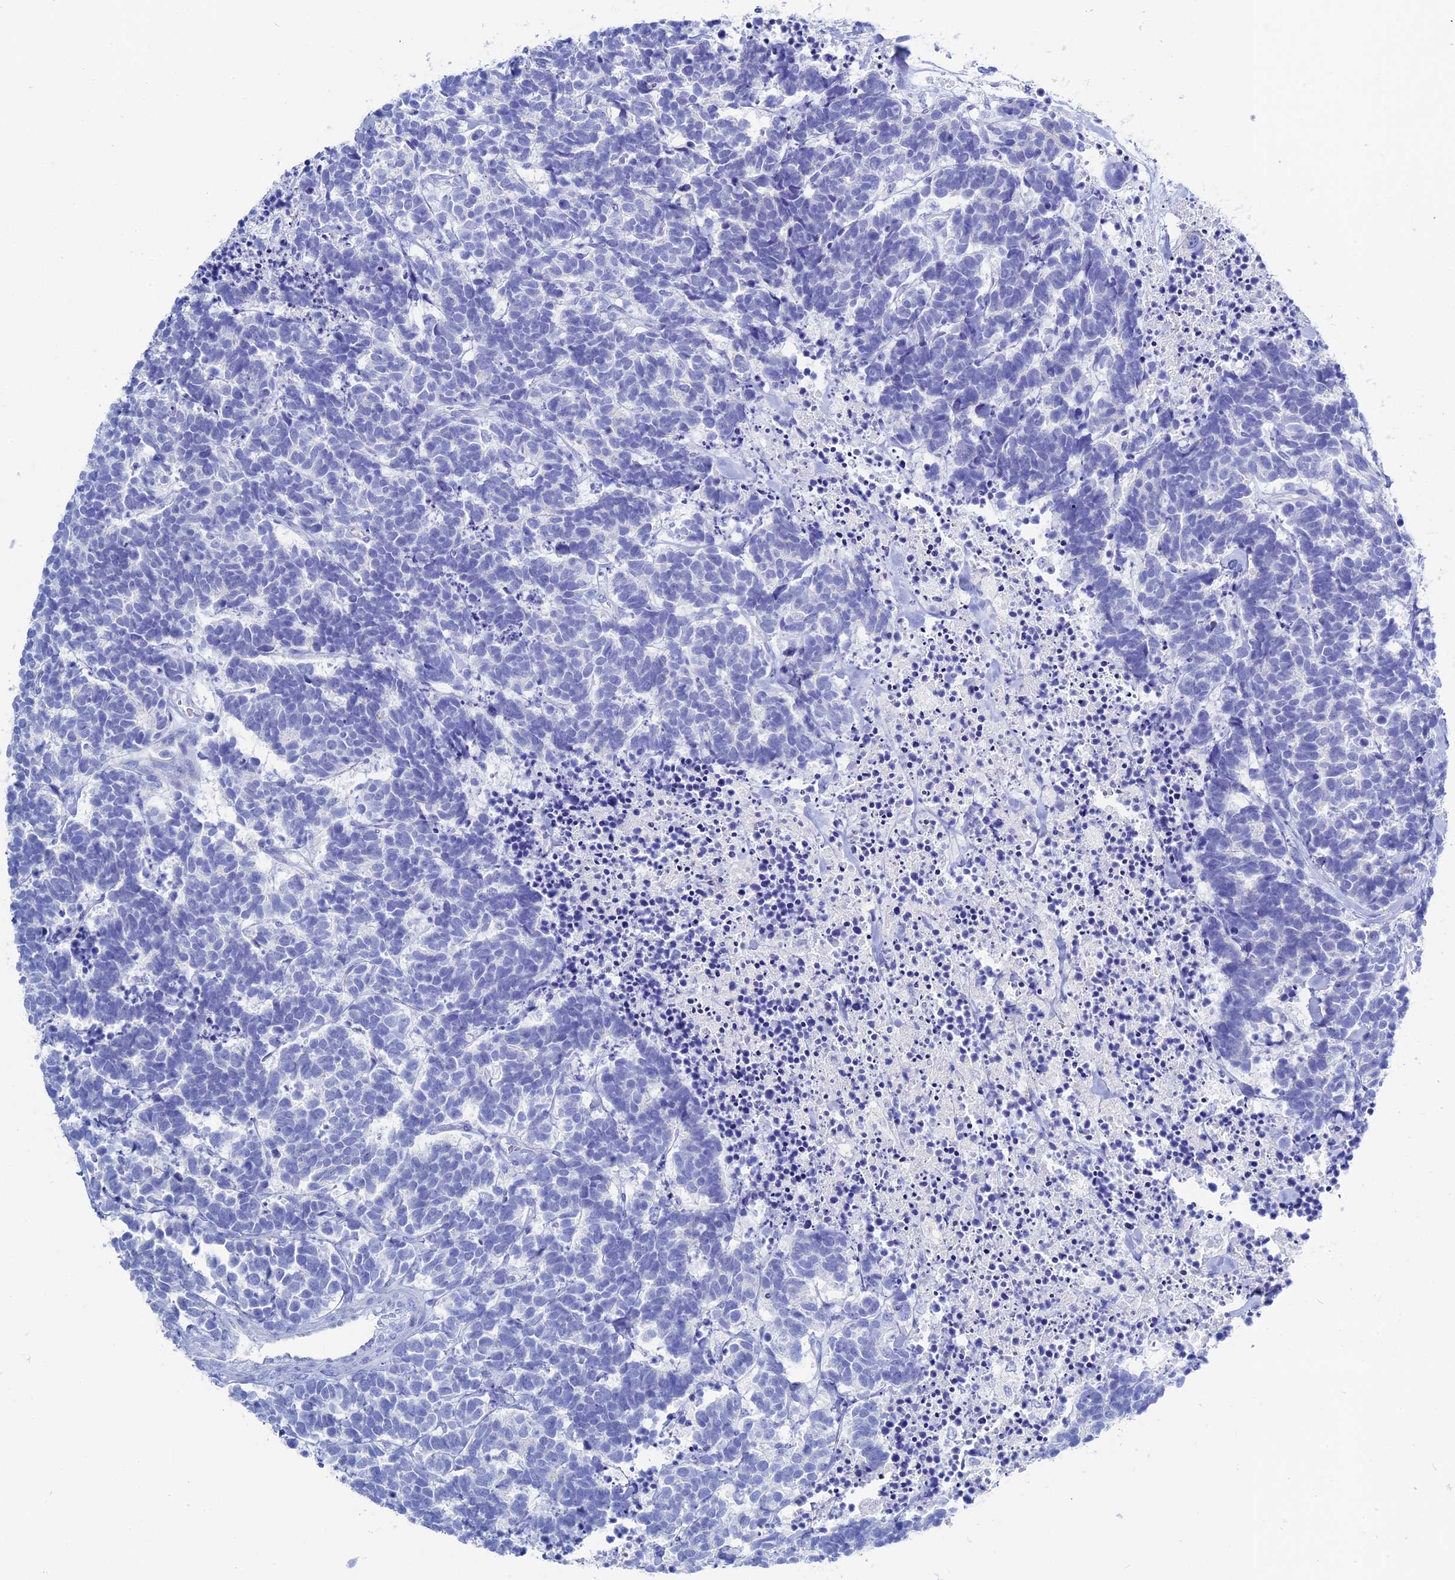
{"staining": {"intensity": "negative", "quantity": "none", "location": "none"}, "tissue": "carcinoid", "cell_type": "Tumor cells", "image_type": "cancer", "snomed": [{"axis": "morphology", "description": "Carcinoma, NOS"}, {"axis": "morphology", "description": "Carcinoid, malignant, NOS"}, {"axis": "topography", "description": "Urinary bladder"}], "caption": "The immunohistochemistry histopathology image has no significant expression in tumor cells of carcinoma tissue. (DAB (3,3'-diaminobenzidine) immunohistochemistry (IHC) visualized using brightfield microscopy, high magnification).", "gene": "UNC119", "patient": {"sex": "male", "age": 57}}